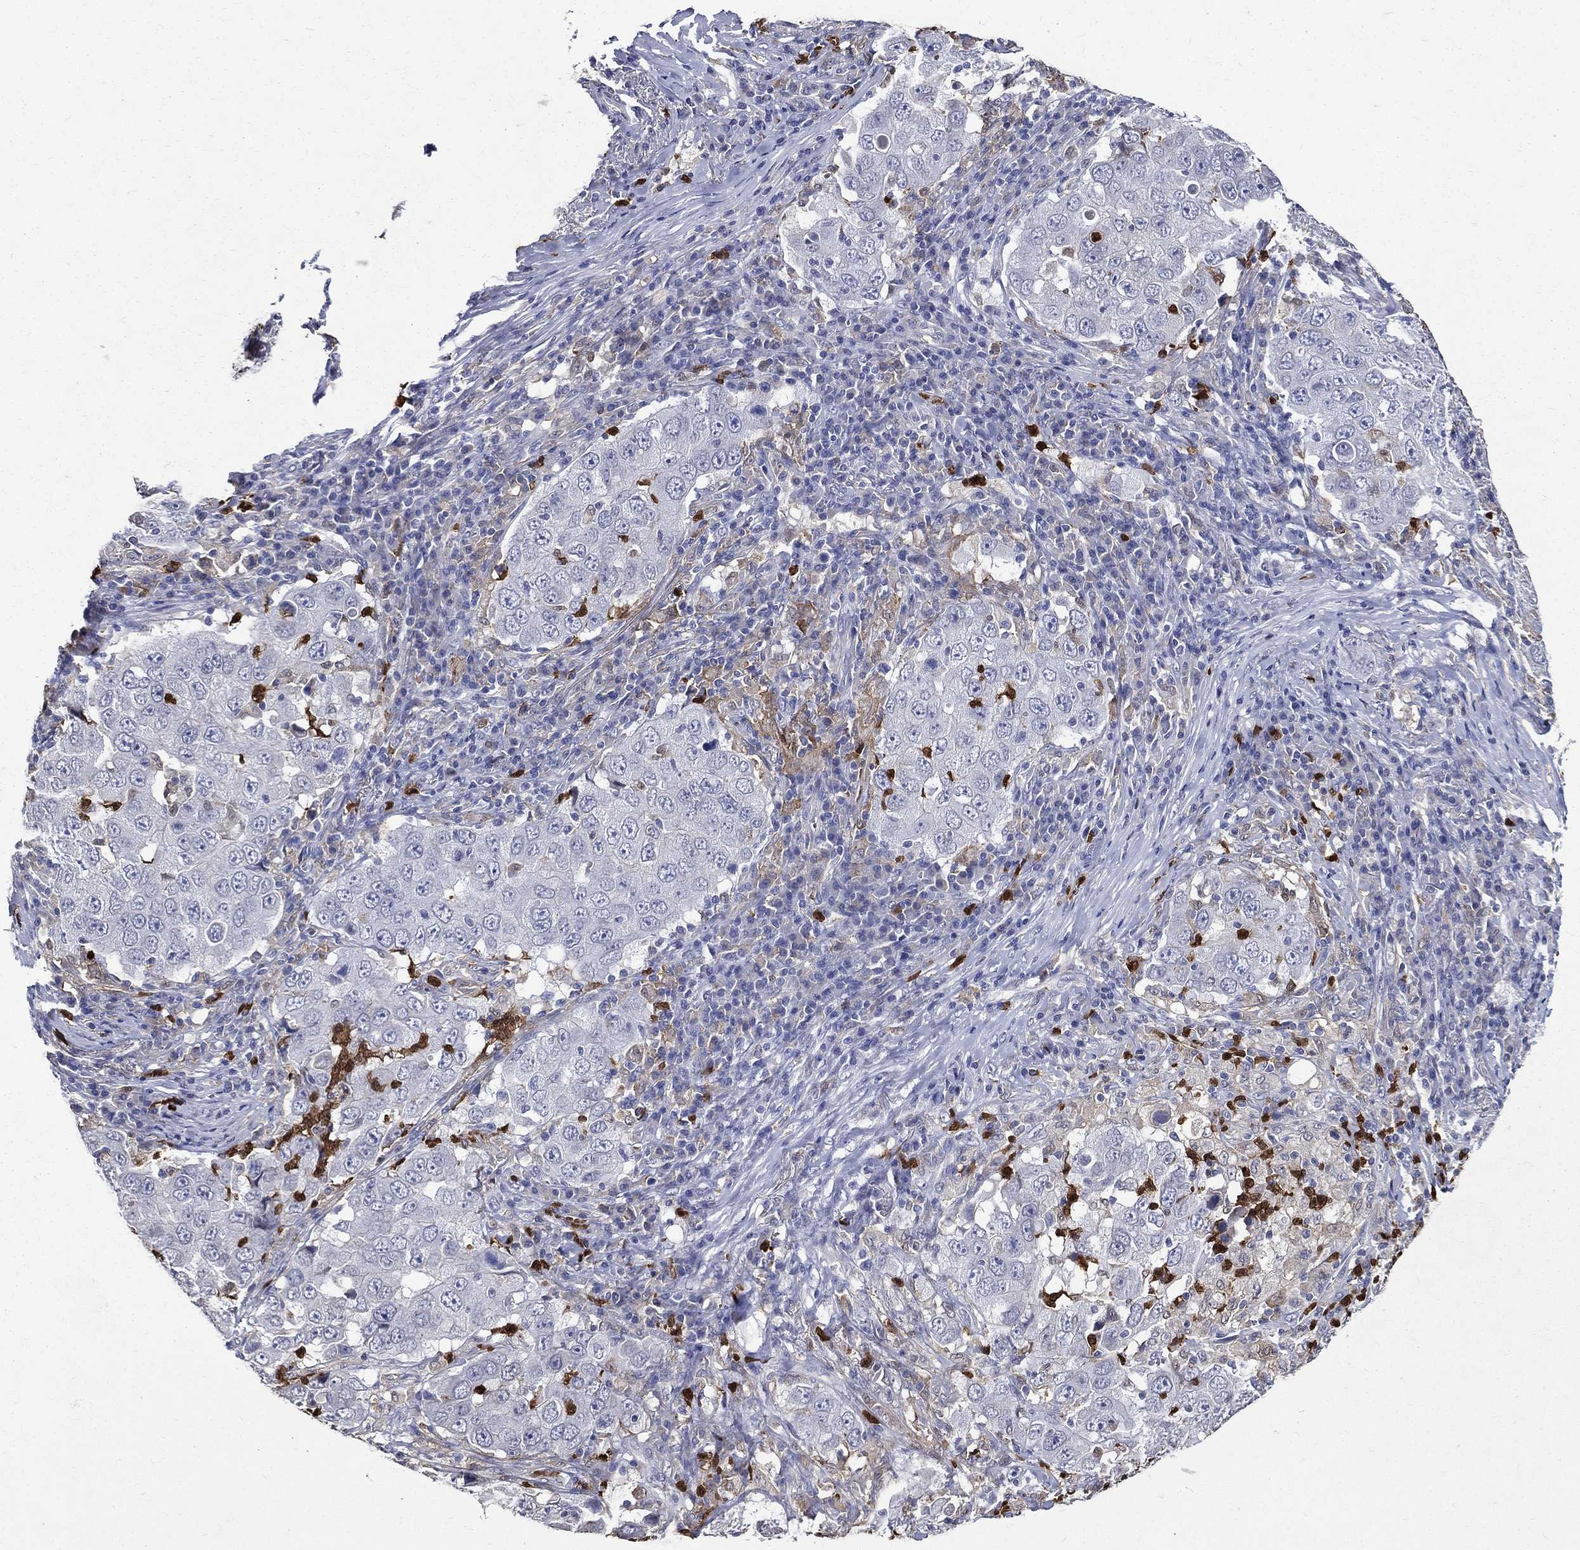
{"staining": {"intensity": "negative", "quantity": "none", "location": "none"}, "tissue": "lung cancer", "cell_type": "Tumor cells", "image_type": "cancer", "snomed": [{"axis": "morphology", "description": "Adenocarcinoma, NOS"}, {"axis": "topography", "description": "Lung"}], "caption": "Immunohistochemistry photomicrograph of lung cancer stained for a protein (brown), which reveals no staining in tumor cells.", "gene": "GPR171", "patient": {"sex": "male", "age": 73}}